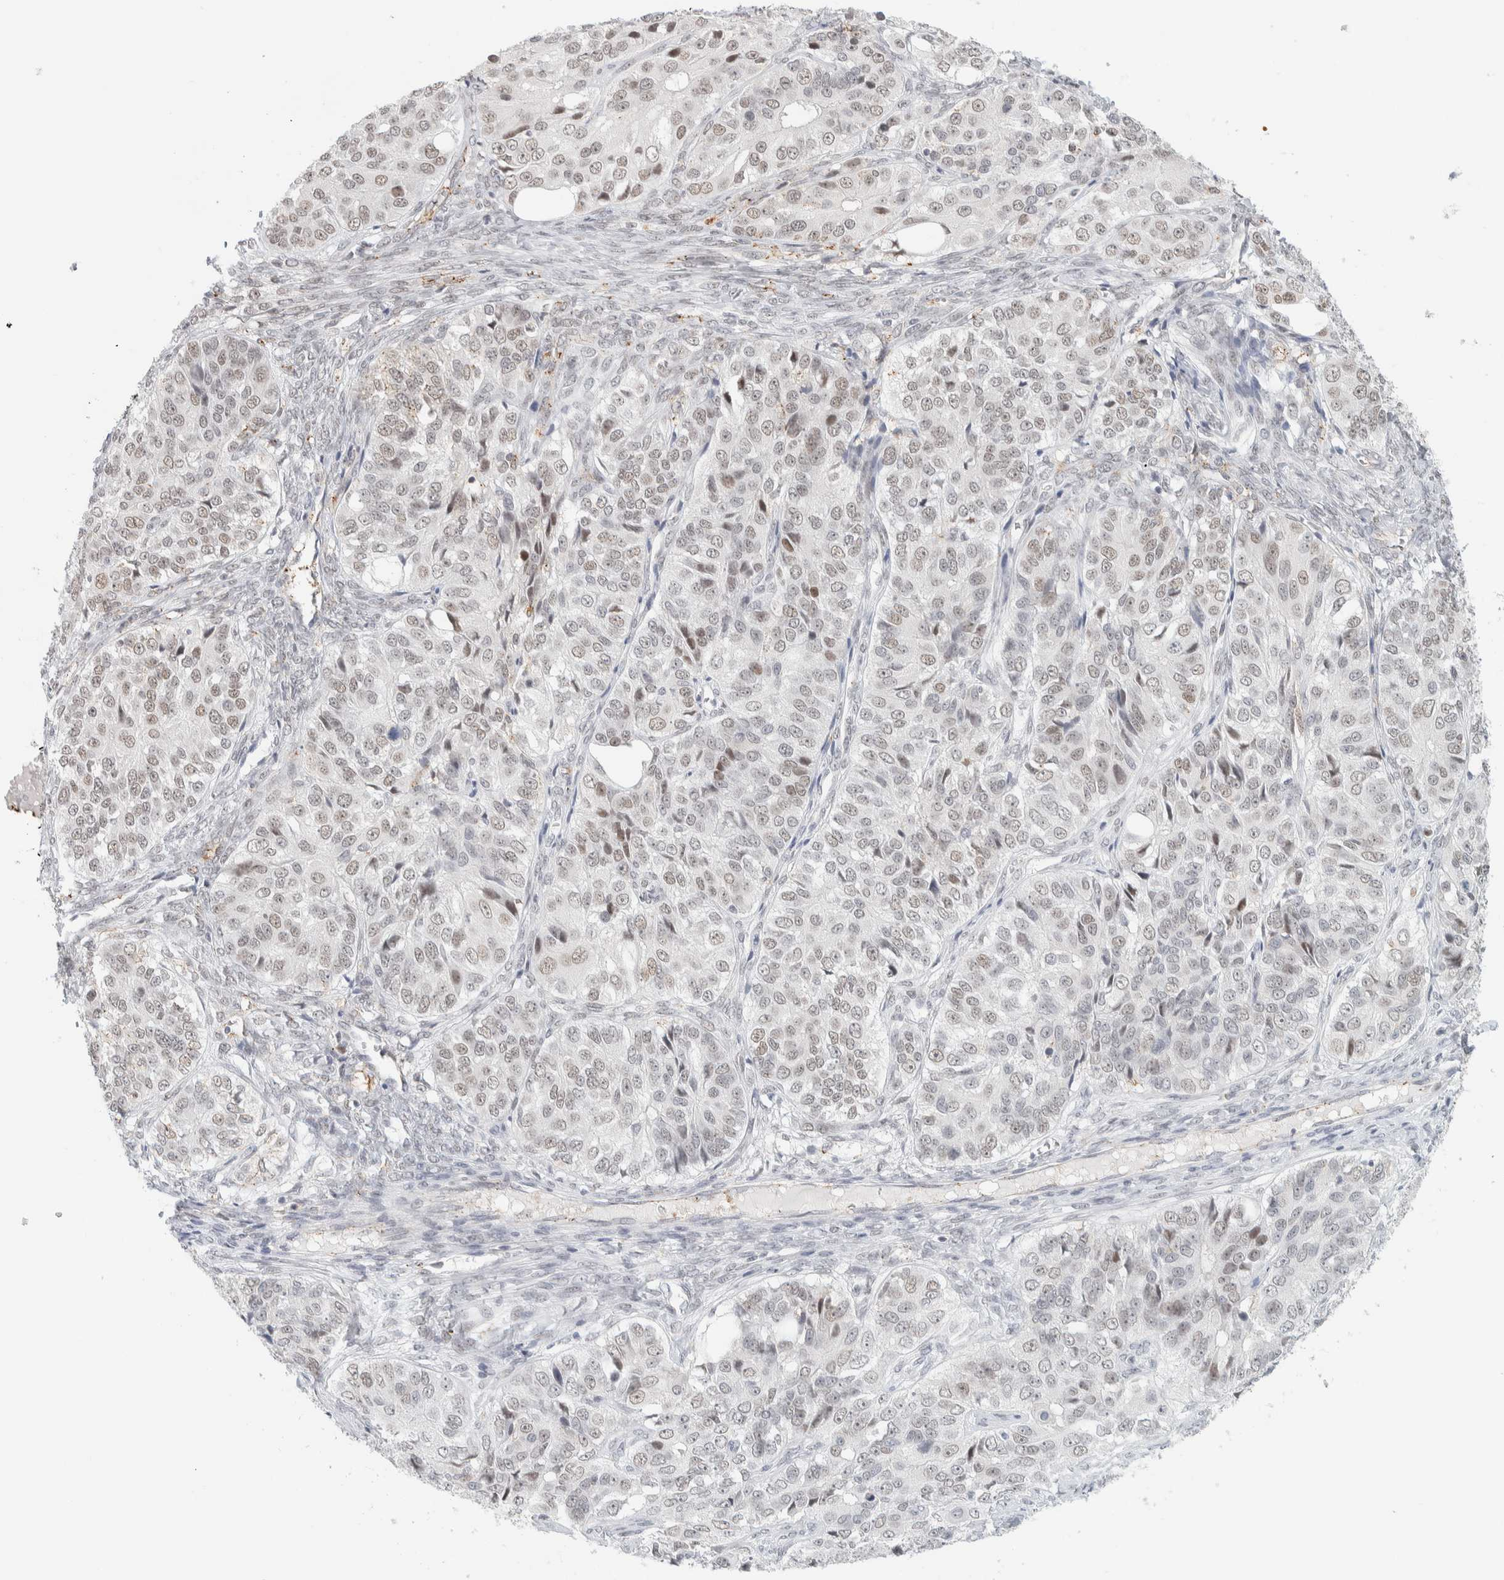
{"staining": {"intensity": "weak", "quantity": ">75%", "location": "nuclear"}, "tissue": "ovarian cancer", "cell_type": "Tumor cells", "image_type": "cancer", "snomed": [{"axis": "morphology", "description": "Carcinoma, endometroid"}, {"axis": "topography", "description": "Ovary"}], "caption": "Immunohistochemical staining of ovarian endometroid carcinoma demonstrates low levels of weak nuclear staining in approximately >75% of tumor cells.", "gene": "CDH17", "patient": {"sex": "female", "age": 51}}